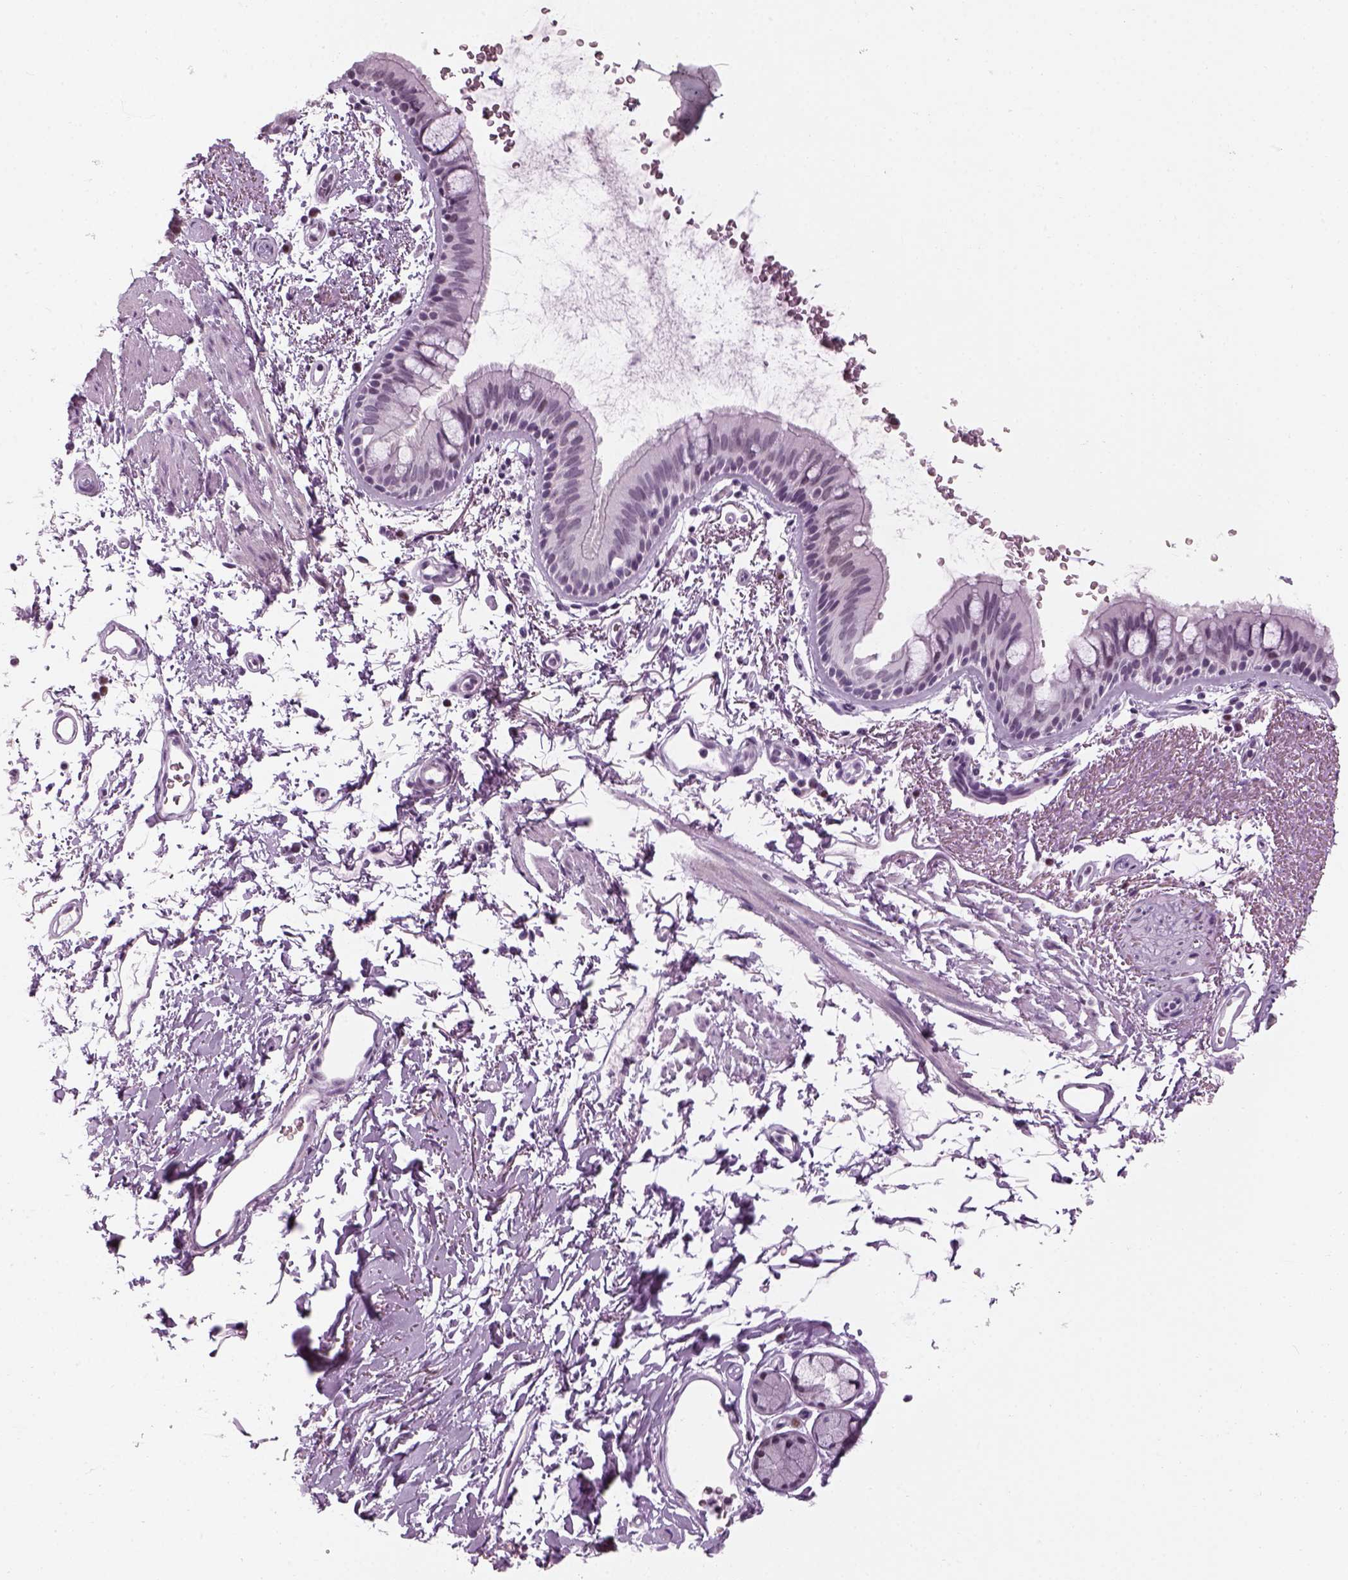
{"staining": {"intensity": "negative", "quantity": "none", "location": "none"}, "tissue": "bronchus", "cell_type": "Respiratory epithelial cells", "image_type": "normal", "snomed": [{"axis": "morphology", "description": "Normal tissue, NOS"}, {"axis": "topography", "description": "Lymph node"}, {"axis": "topography", "description": "Bronchus"}], "caption": "Bronchus stained for a protein using immunohistochemistry (IHC) shows no staining respiratory epithelial cells.", "gene": "KCNG2", "patient": {"sex": "female", "age": 70}}